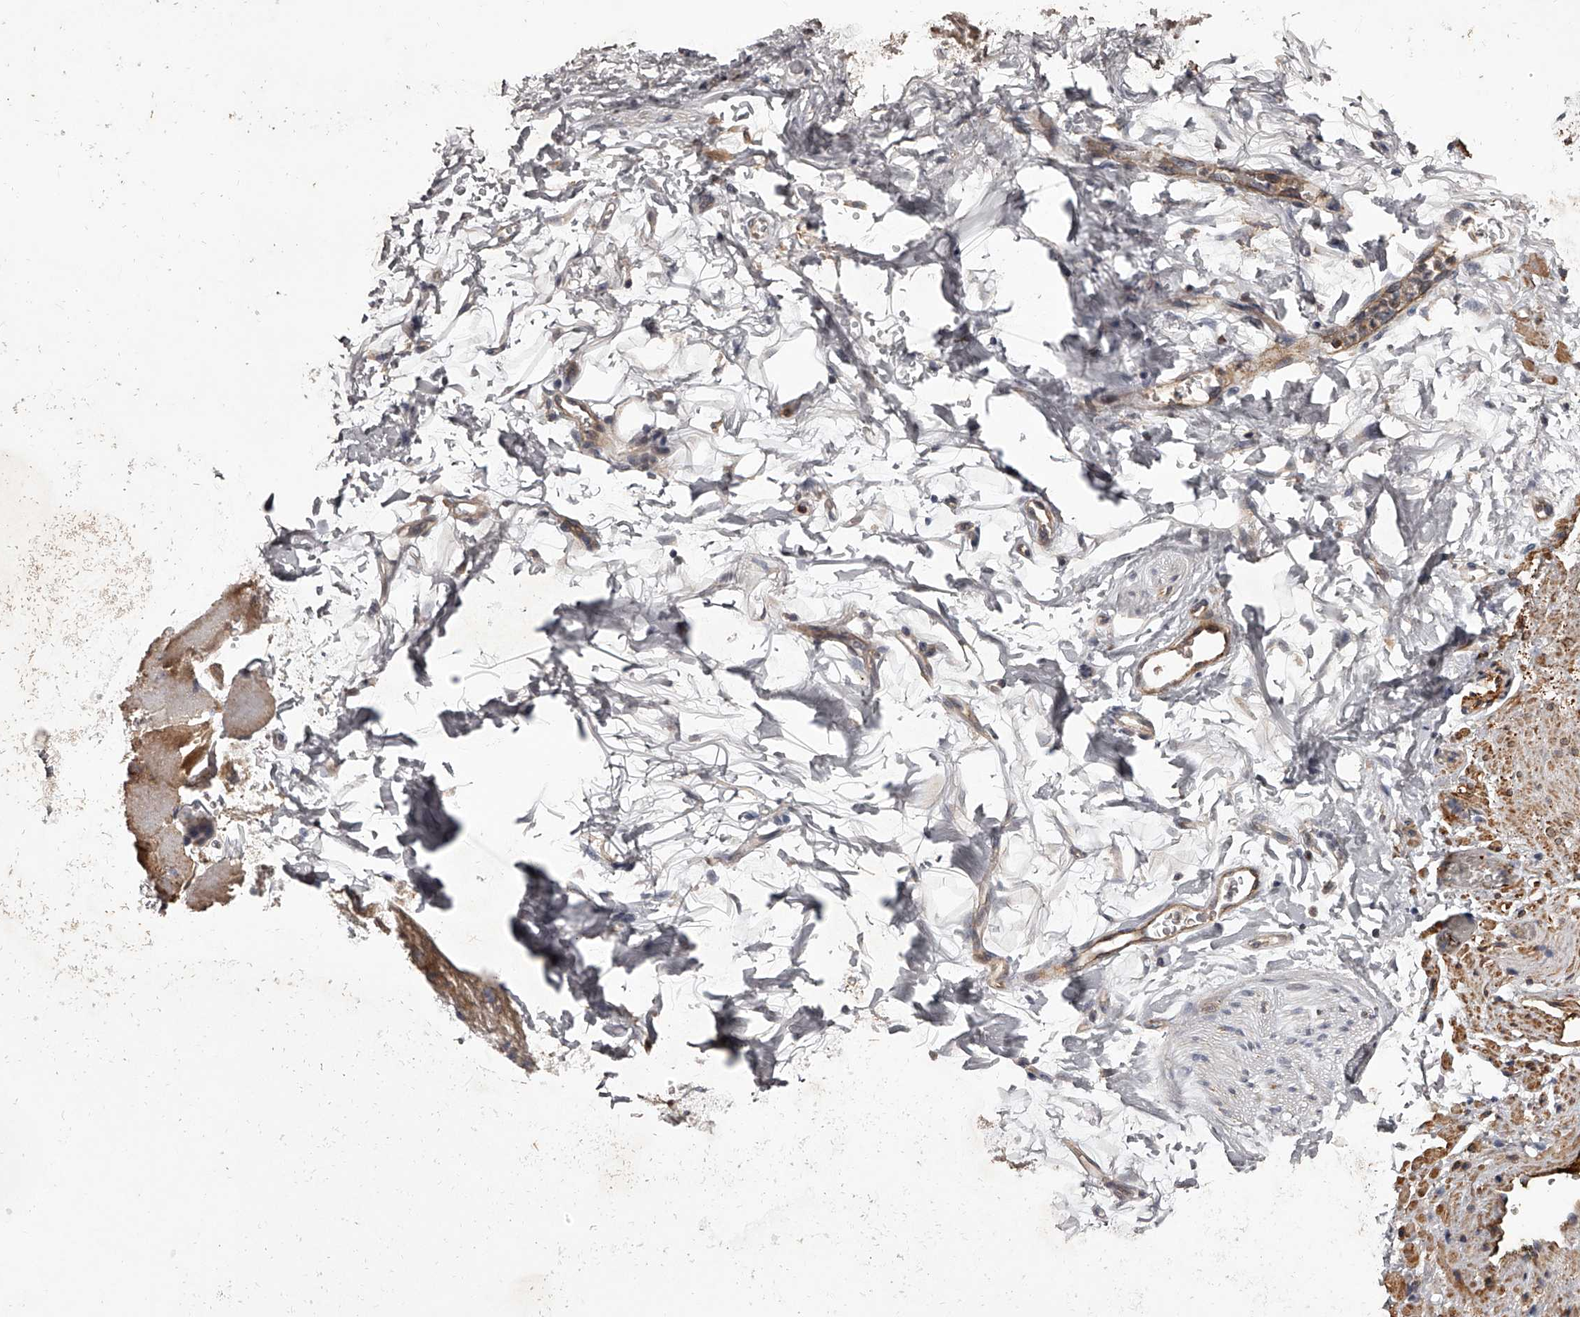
{"staining": {"intensity": "moderate", "quantity": "<25%", "location": "cytoplasmic/membranous"}, "tissue": "soft tissue", "cell_type": "Fibroblasts", "image_type": "normal", "snomed": [{"axis": "morphology", "description": "Normal tissue, NOS"}, {"axis": "morphology", "description": "Adenocarcinoma, NOS"}, {"axis": "topography", "description": "Pancreas"}, {"axis": "topography", "description": "Peripheral nerve tissue"}], "caption": "An image of human soft tissue stained for a protein displays moderate cytoplasmic/membranous brown staining in fibroblasts.", "gene": "RRP36", "patient": {"sex": "male", "age": 59}}